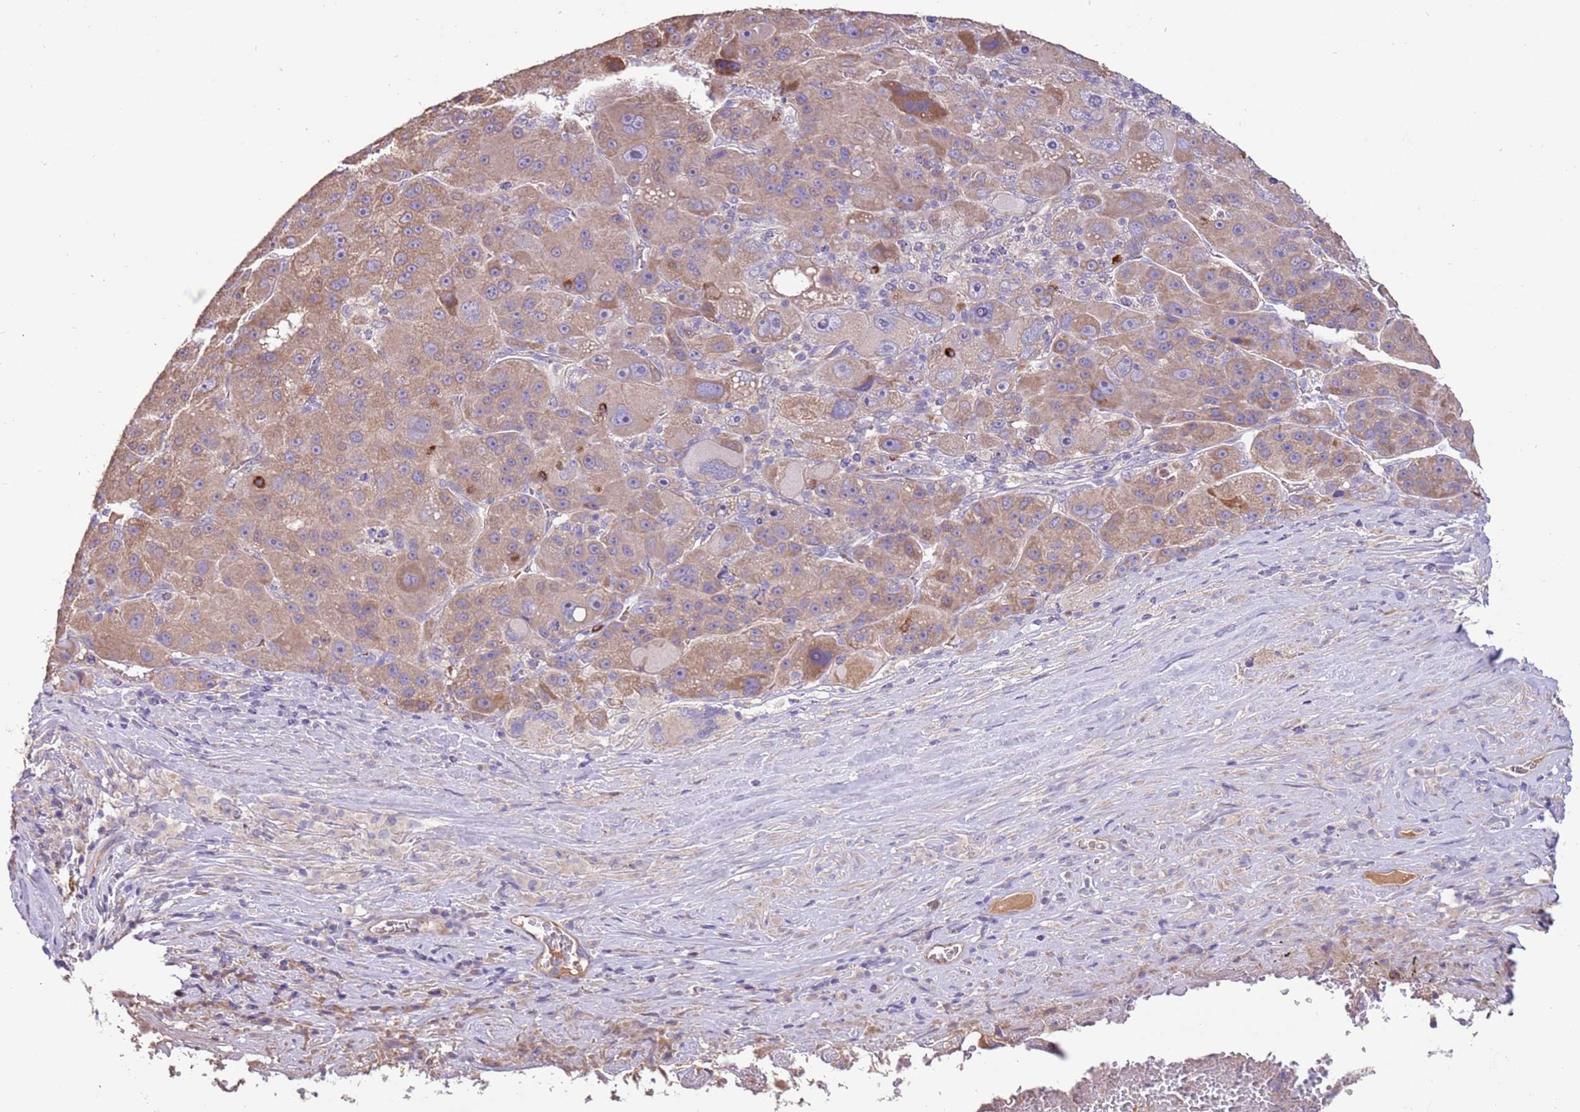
{"staining": {"intensity": "weak", "quantity": ">75%", "location": "cytoplasmic/membranous"}, "tissue": "liver cancer", "cell_type": "Tumor cells", "image_type": "cancer", "snomed": [{"axis": "morphology", "description": "Carcinoma, Hepatocellular, NOS"}, {"axis": "topography", "description": "Liver"}], "caption": "A brown stain labels weak cytoplasmic/membranous expression of a protein in human liver cancer tumor cells.", "gene": "TRMO", "patient": {"sex": "male", "age": 76}}